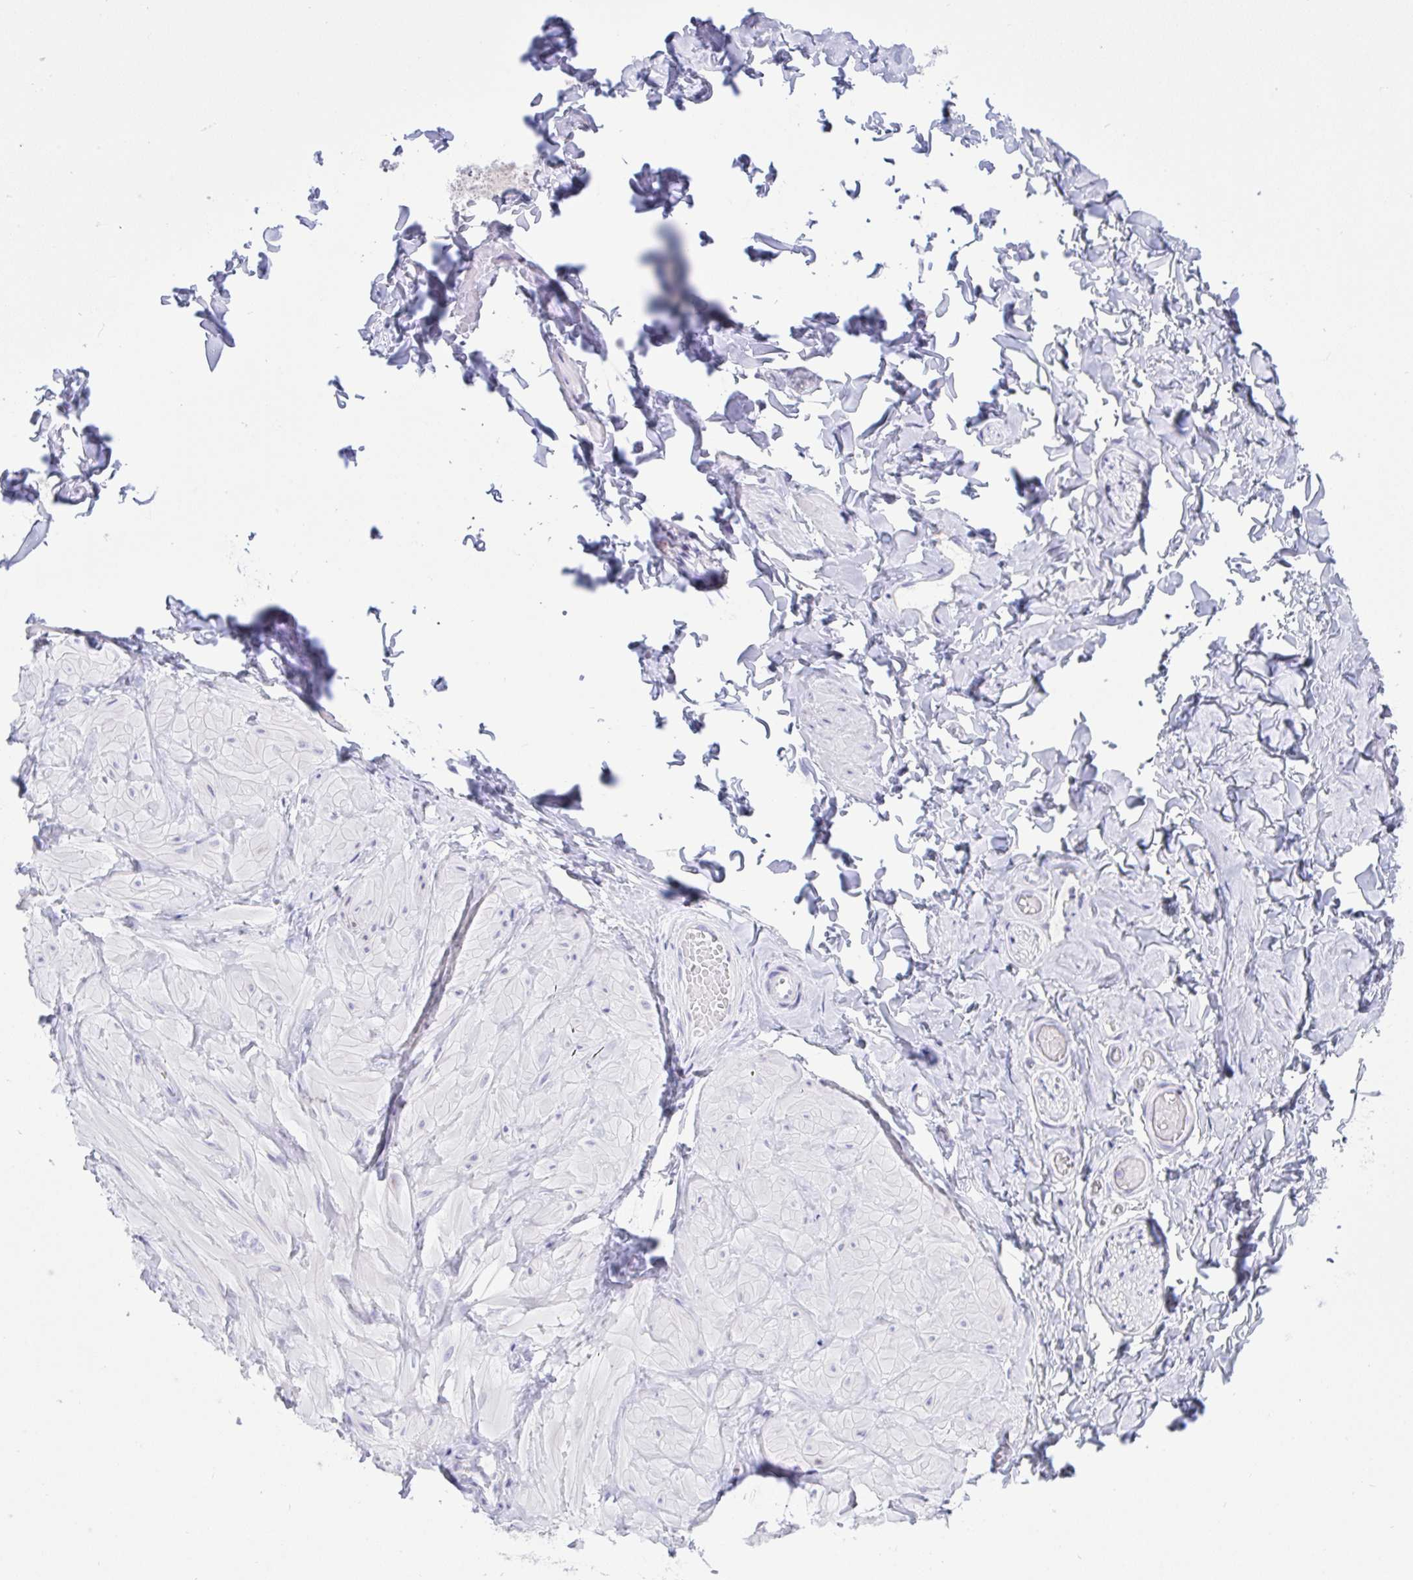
{"staining": {"intensity": "negative", "quantity": "none", "location": "none"}, "tissue": "adipose tissue", "cell_type": "Adipocytes", "image_type": "normal", "snomed": [{"axis": "morphology", "description": "Normal tissue, NOS"}, {"axis": "topography", "description": "Soft tissue"}, {"axis": "topography", "description": "Adipose tissue"}, {"axis": "topography", "description": "Vascular tissue"}, {"axis": "topography", "description": "Peripheral nerve tissue"}], "caption": "A high-resolution photomicrograph shows immunohistochemistry staining of unremarkable adipose tissue, which shows no significant staining in adipocytes.", "gene": "TMEM41A", "patient": {"sex": "male", "age": 29}}